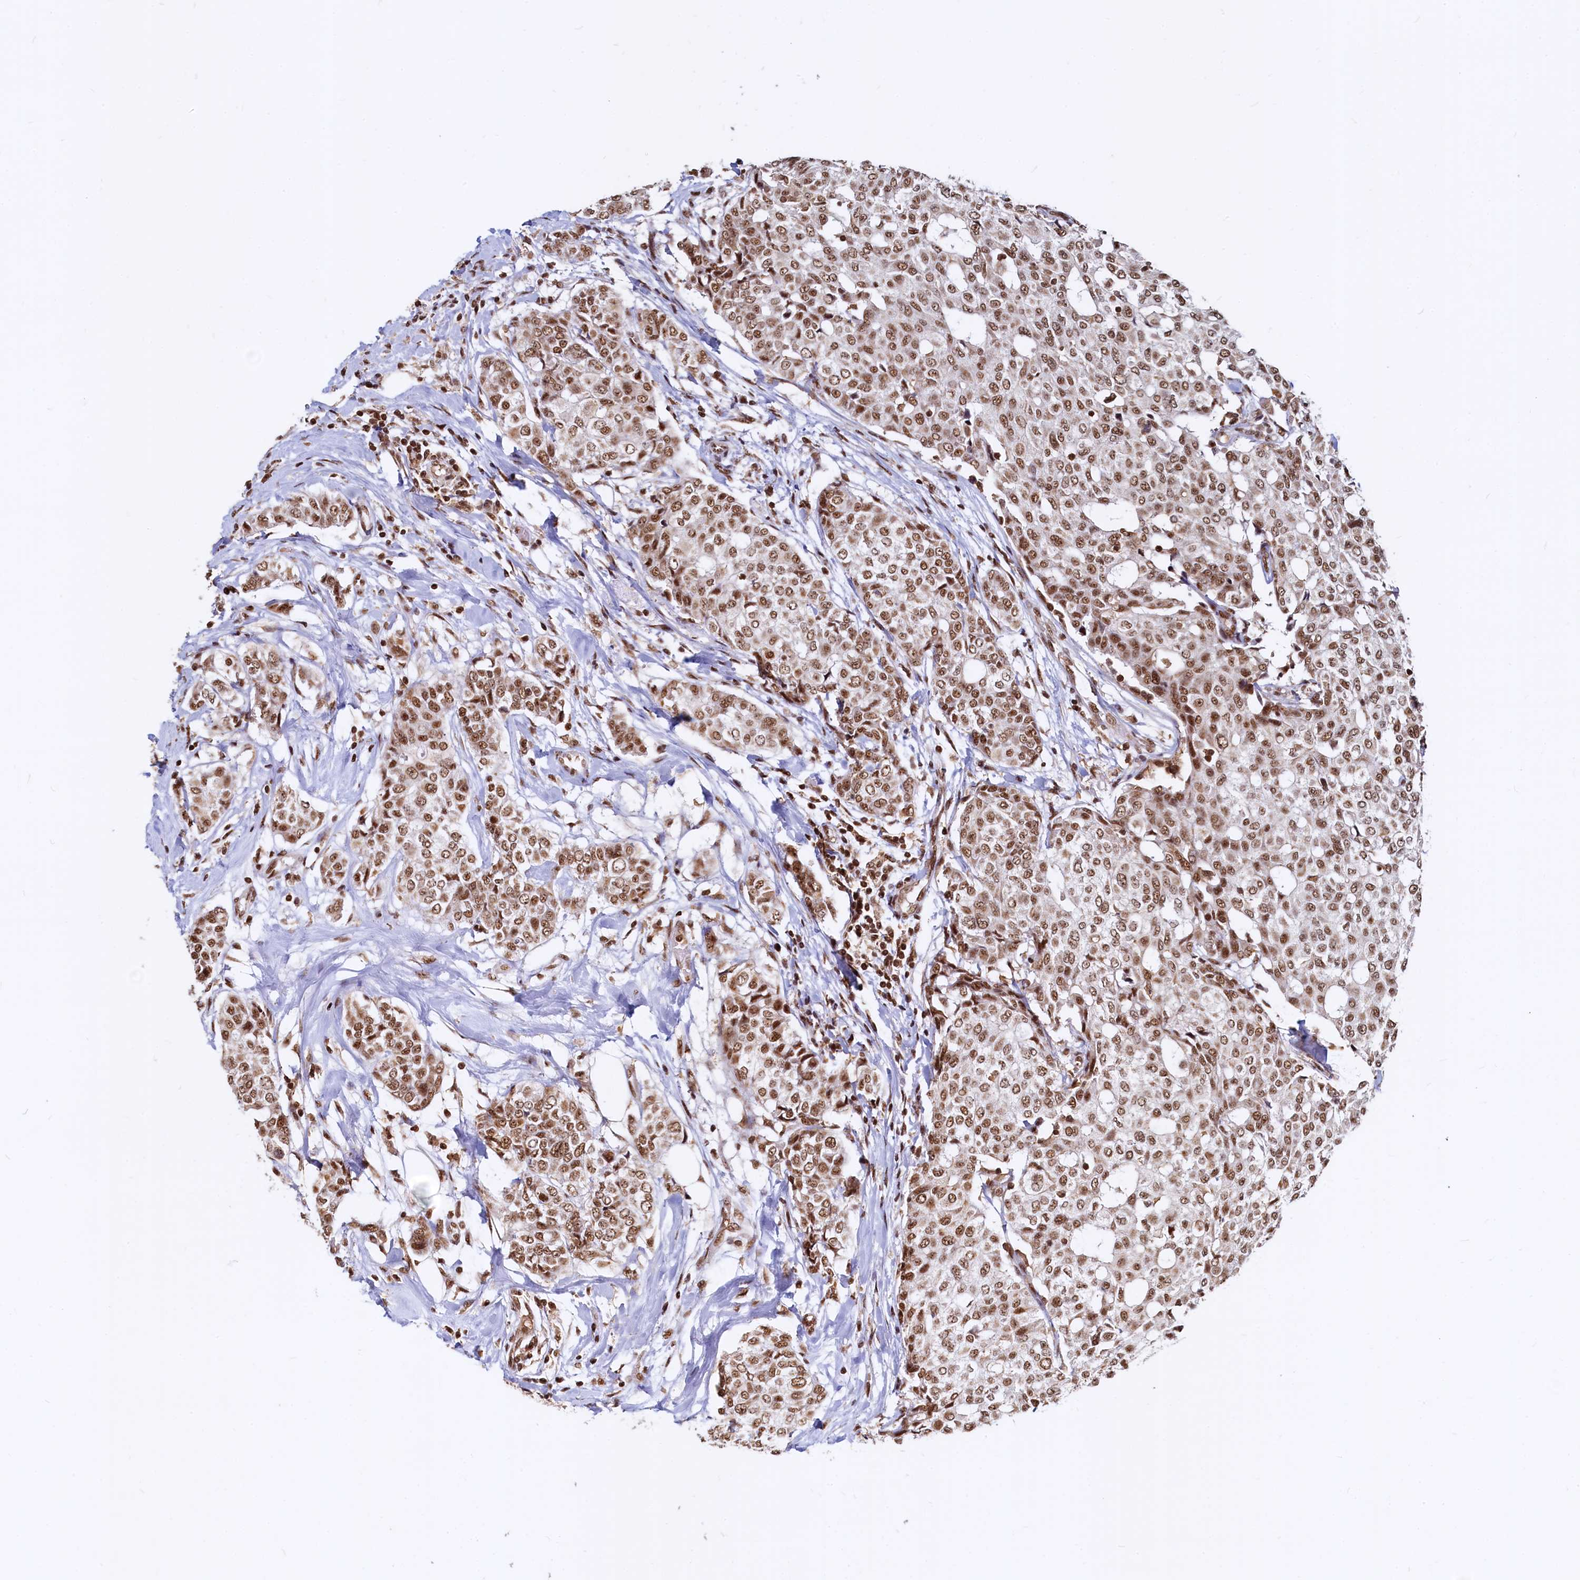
{"staining": {"intensity": "moderate", "quantity": ">75%", "location": "cytoplasmic/membranous,nuclear"}, "tissue": "breast cancer", "cell_type": "Tumor cells", "image_type": "cancer", "snomed": [{"axis": "morphology", "description": "Lobular carcinoma"}, {"axis": "topography", "description": "Breast"}], "caption": "Moderate cytoplasmic/membranous and nuclear expression for a protein is appreciated in approximately >75% of tumor cells of breast cancer using immunohistochemistry (IHC).", "gene": "RSRC2", "patient": {"sex": "female", "age": 51}}